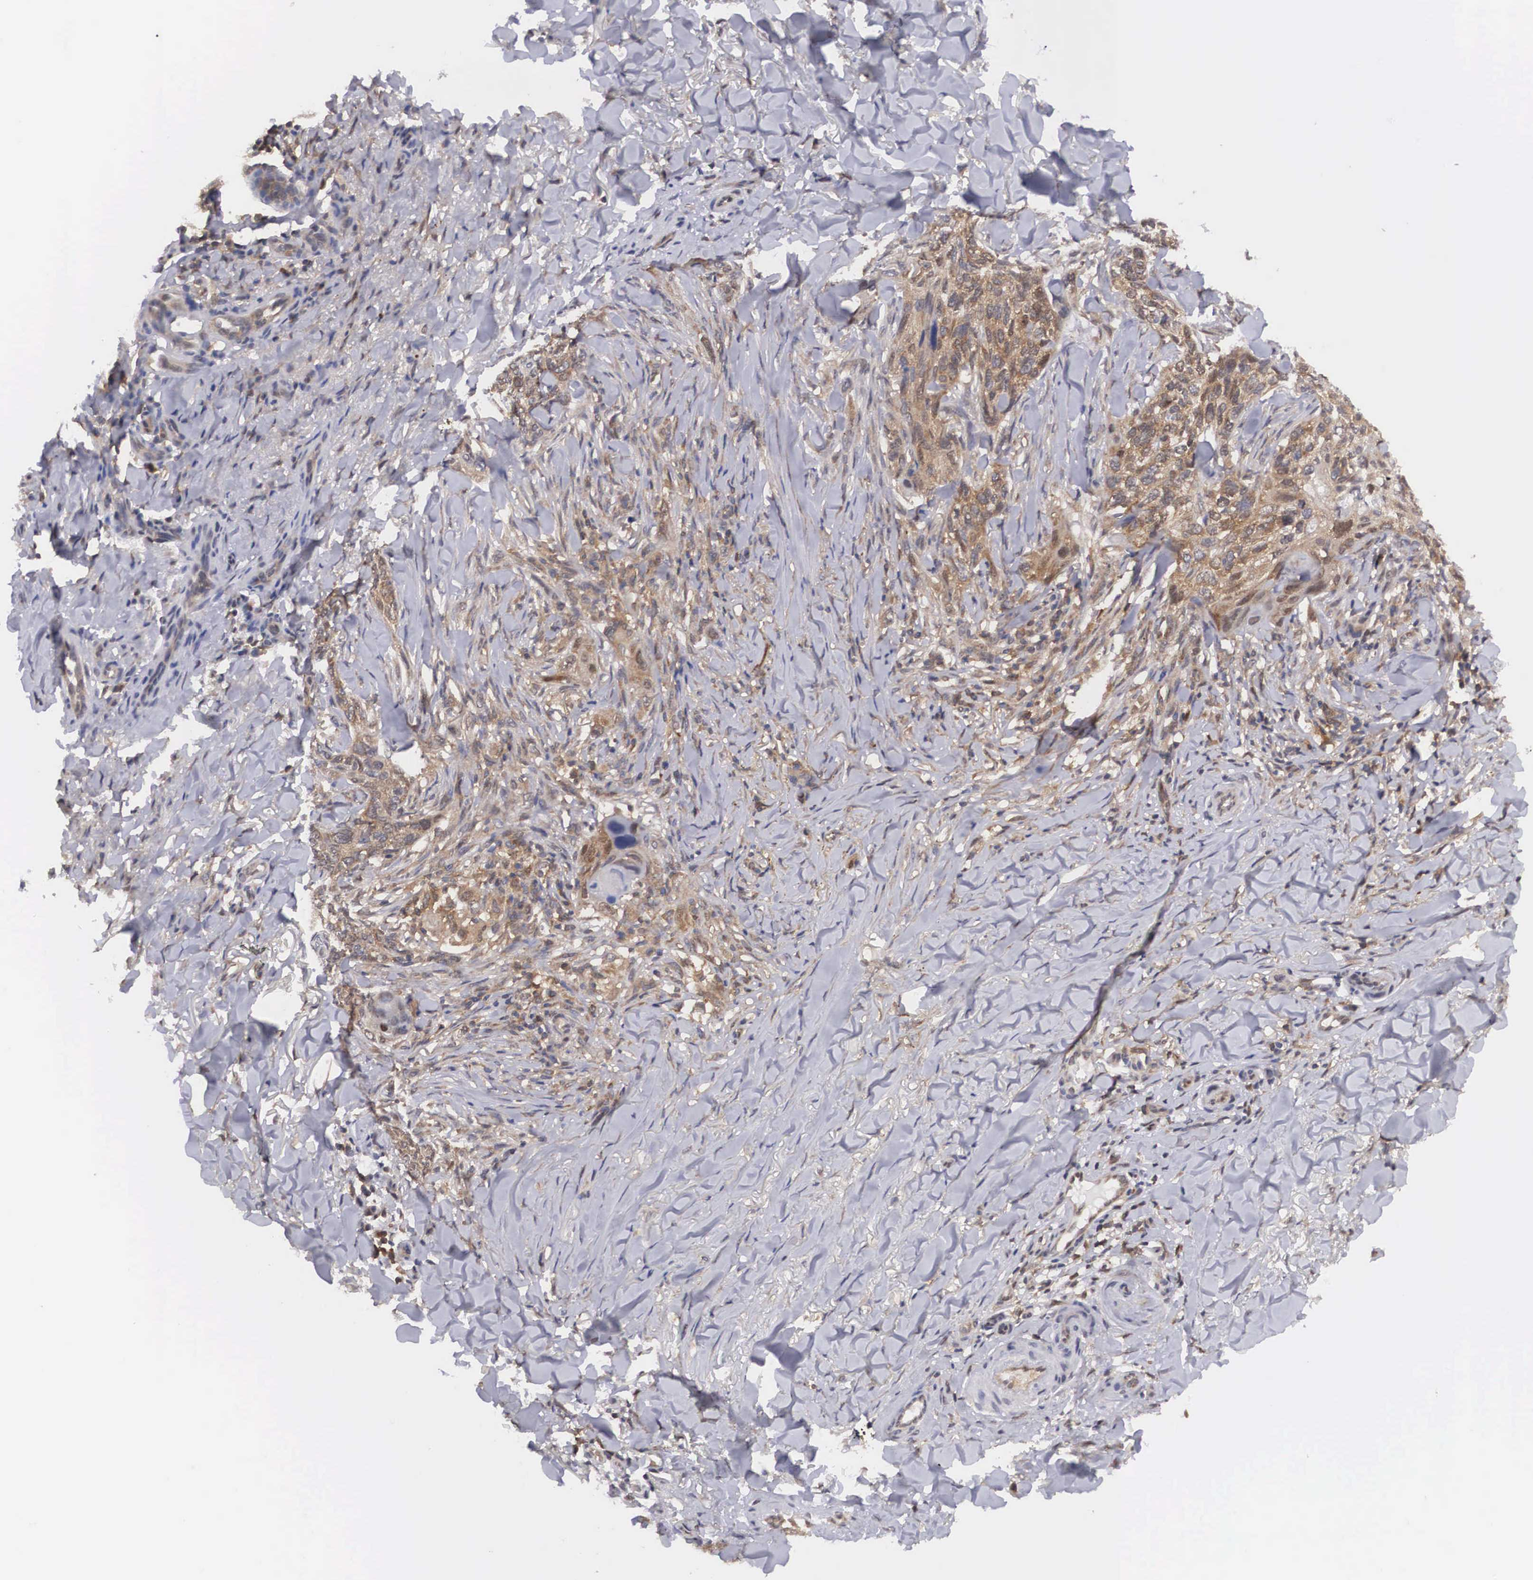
{"staining": {"intensity": "weak", "quantity": "25%-75%", "location": "cytoplasmic/membranous"}, "tissue": "skin cancer", "cell_type": "Tumor cells", "image_type": "cancer", "snomed": [{"axis": "morphology", "description": "Normal tissue, NOS"}, {"axis": "morphology", "description": "Basal cell carcinoma"}, {"axis": "topography", "description": "Skin"}], "caption": "IHC image of human skin cancer (basal cell carcinoma) stained for a protein (brown), which reveals low levels of weak cytoplasmic/membranous expression in about 25%-75% of tumor cells.", "gene": "ADSL", "patient": {"sex": "male", "age": 81}}